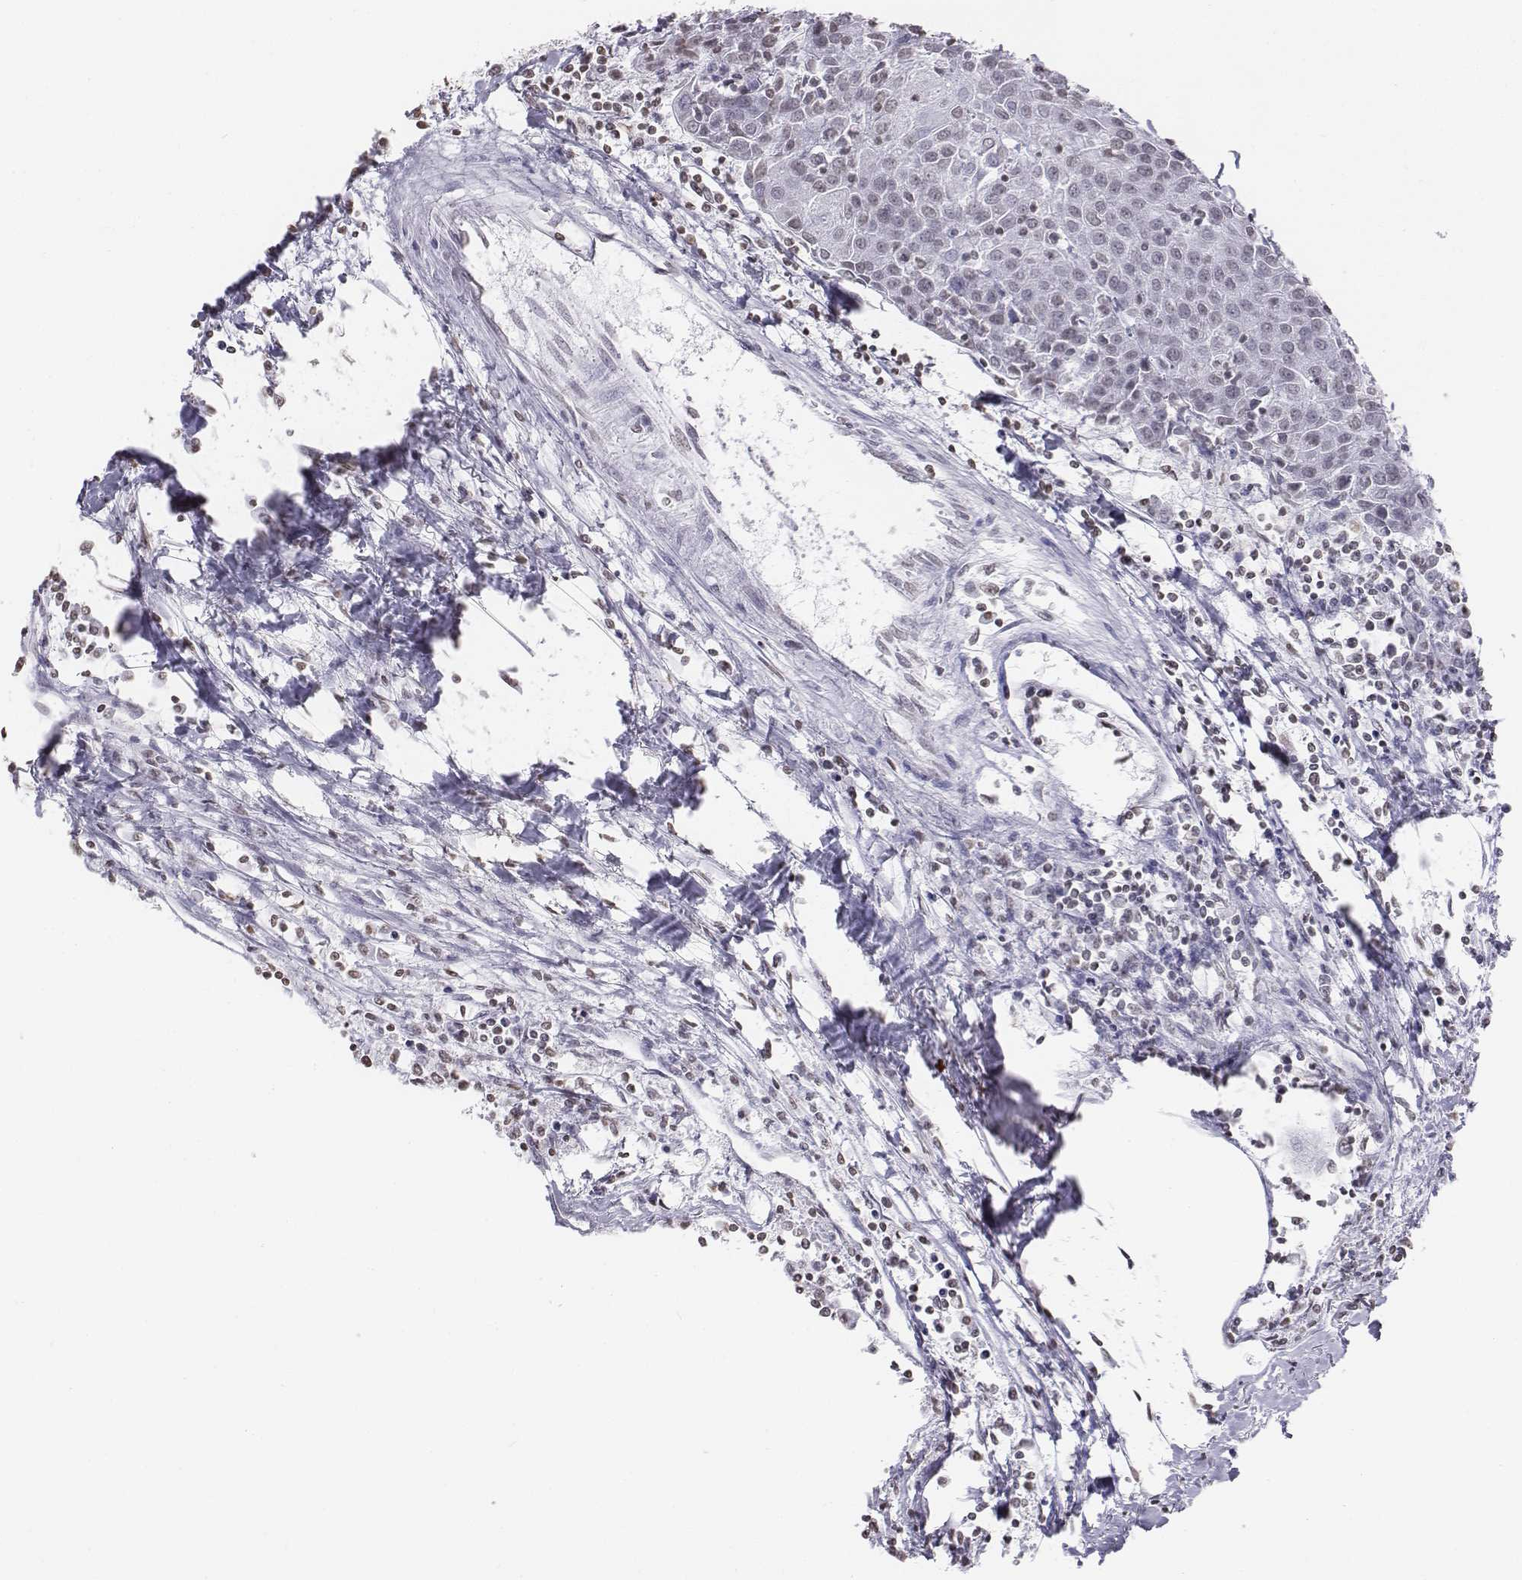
{"staining": {"intensity": "negative", "quantity": "none", "location": "none"}, "tissue": "urothelial cancer", "cell_type": "Tumor cells", "image_type": "cancer", "snomed": [{"axis": "morphology", "description": "Urothelial carcinoma, High grade"}, {"axis": "topography", "description": "Urinary bladder"}], "caption": "High power microscopy histopathology image of an immunohistochemistry (IHC) micrograph of high-grade urothelial carcinoma, revealing no significant positivity in tumor cells. (Brightfield microscopy of DAB (3,3'-diaminobenzidine) IHC at high magnification).", "gene": "BARHL1", "patient": {"sex": "female", "age": 85}}